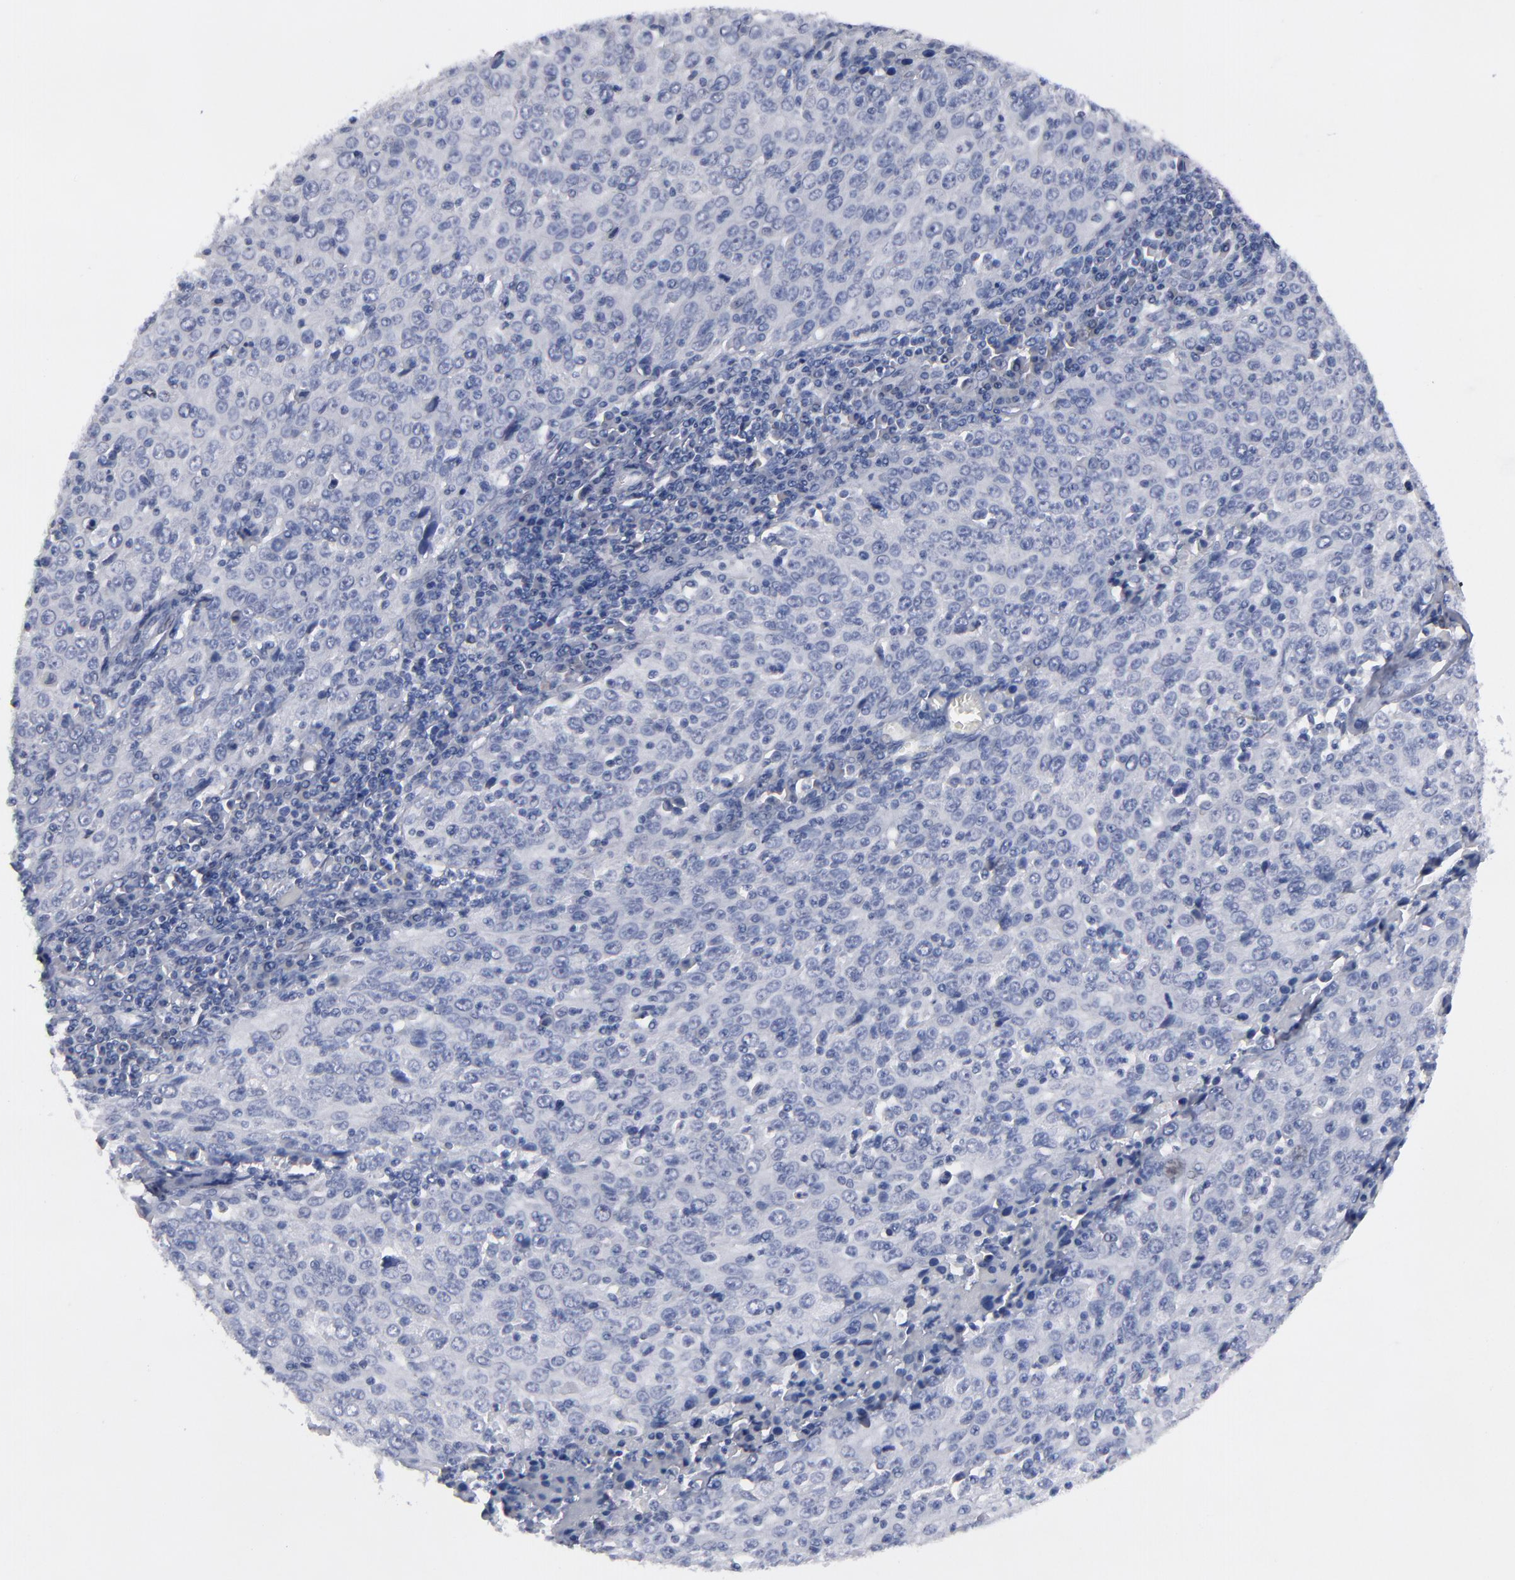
{"staining": {"intensity": "negative", "quantity": "none", "location": "none"}, "tissue": "cervical cancer", "cell_type": "Tumor cells", "image_type": "cancer", "snomed": [{"axis": "morphology", "description": "Squamous cell carcinoma, NOS"}, {"axis": "topography", "description": "Cervix"}], "caption": "Tumor cells show no significant protein expression in squamous cell carcinoma (cervical).", "gene": "CCDC80", "patient": {"sex": "female", "age": 27}}